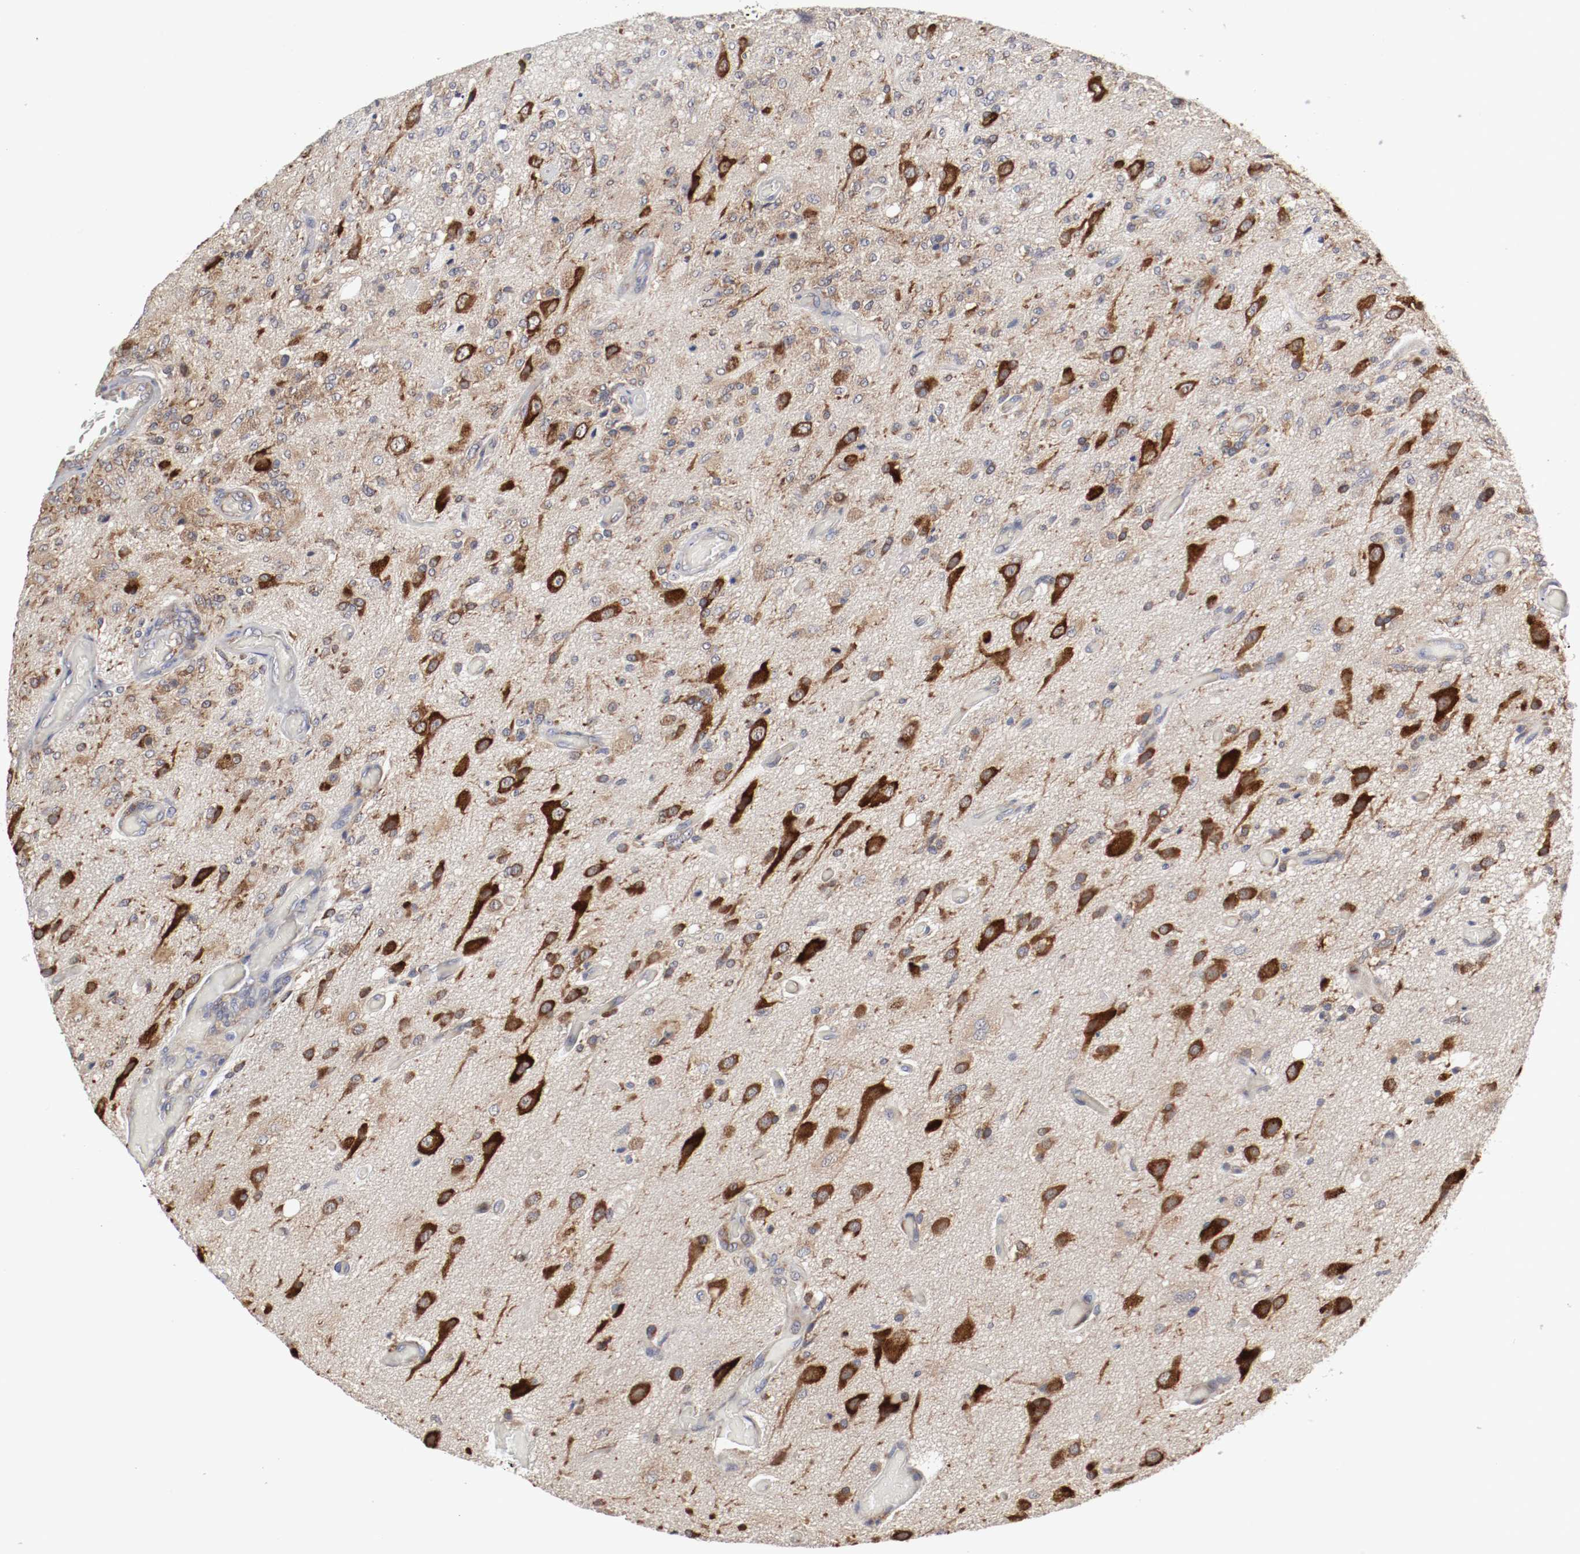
{"staining": {"intensity": "weak", "quantity": ">75%", "location": "cytoplasmic/membranous"}, "tissue": "glioma", "cell_type": "Tumor cells", "image_type": "cancer", "snomed": [{"axis": "morphology", "description": "Normal tissue, NOS"}, {"axis": "morphology", "description": "Glioma, malignant, High grade"}, {"axis": "topography", "description": "Cerebral cortex"}], "caption": "Immunohistochemistry image of glioma stained for a protein (brown), which displays low levels of weak cytoplasmic/membranous staining in about >75% of tumor cells.", "gene": "FKBP3", "patient": {"sex": "male", "age": 77}}